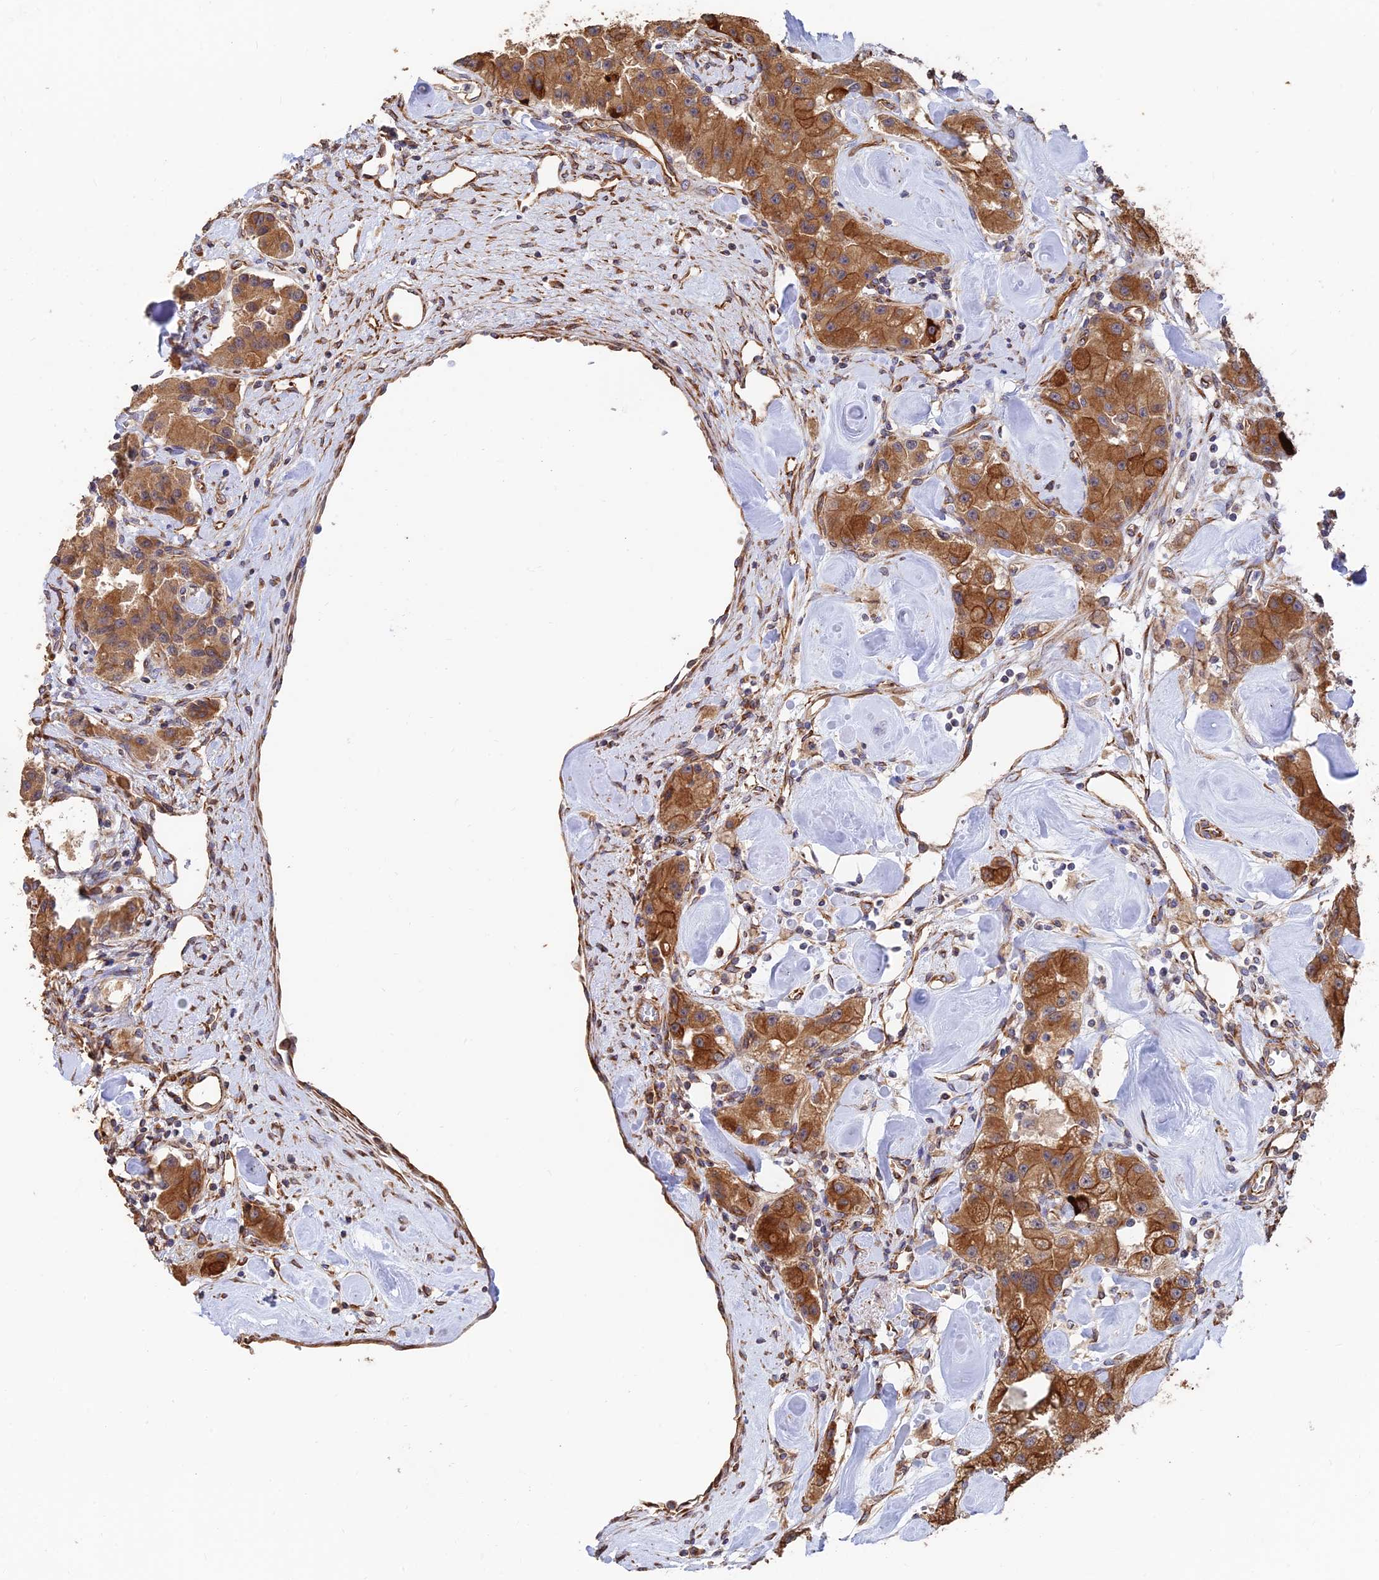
{"staining": {"intensity": "strong", "quantity": ">75%", "location": "cytoplasmic/membranous"}, "tissue": "carcinoid", "cell_type": "Tumor cells", "image_type": "cancer", "snomed": [{"axis": "morphology", "description": "Carcinoid, malignant, NOS"}, {"axis": "topography", "description": "Pancreas"}], "caption": "Human malignant carcinoid stained with a protein marker exhibits strong staining in tumor cells.", "gene": "WBP11", "patient": {"sex": "male", "age": 41}}